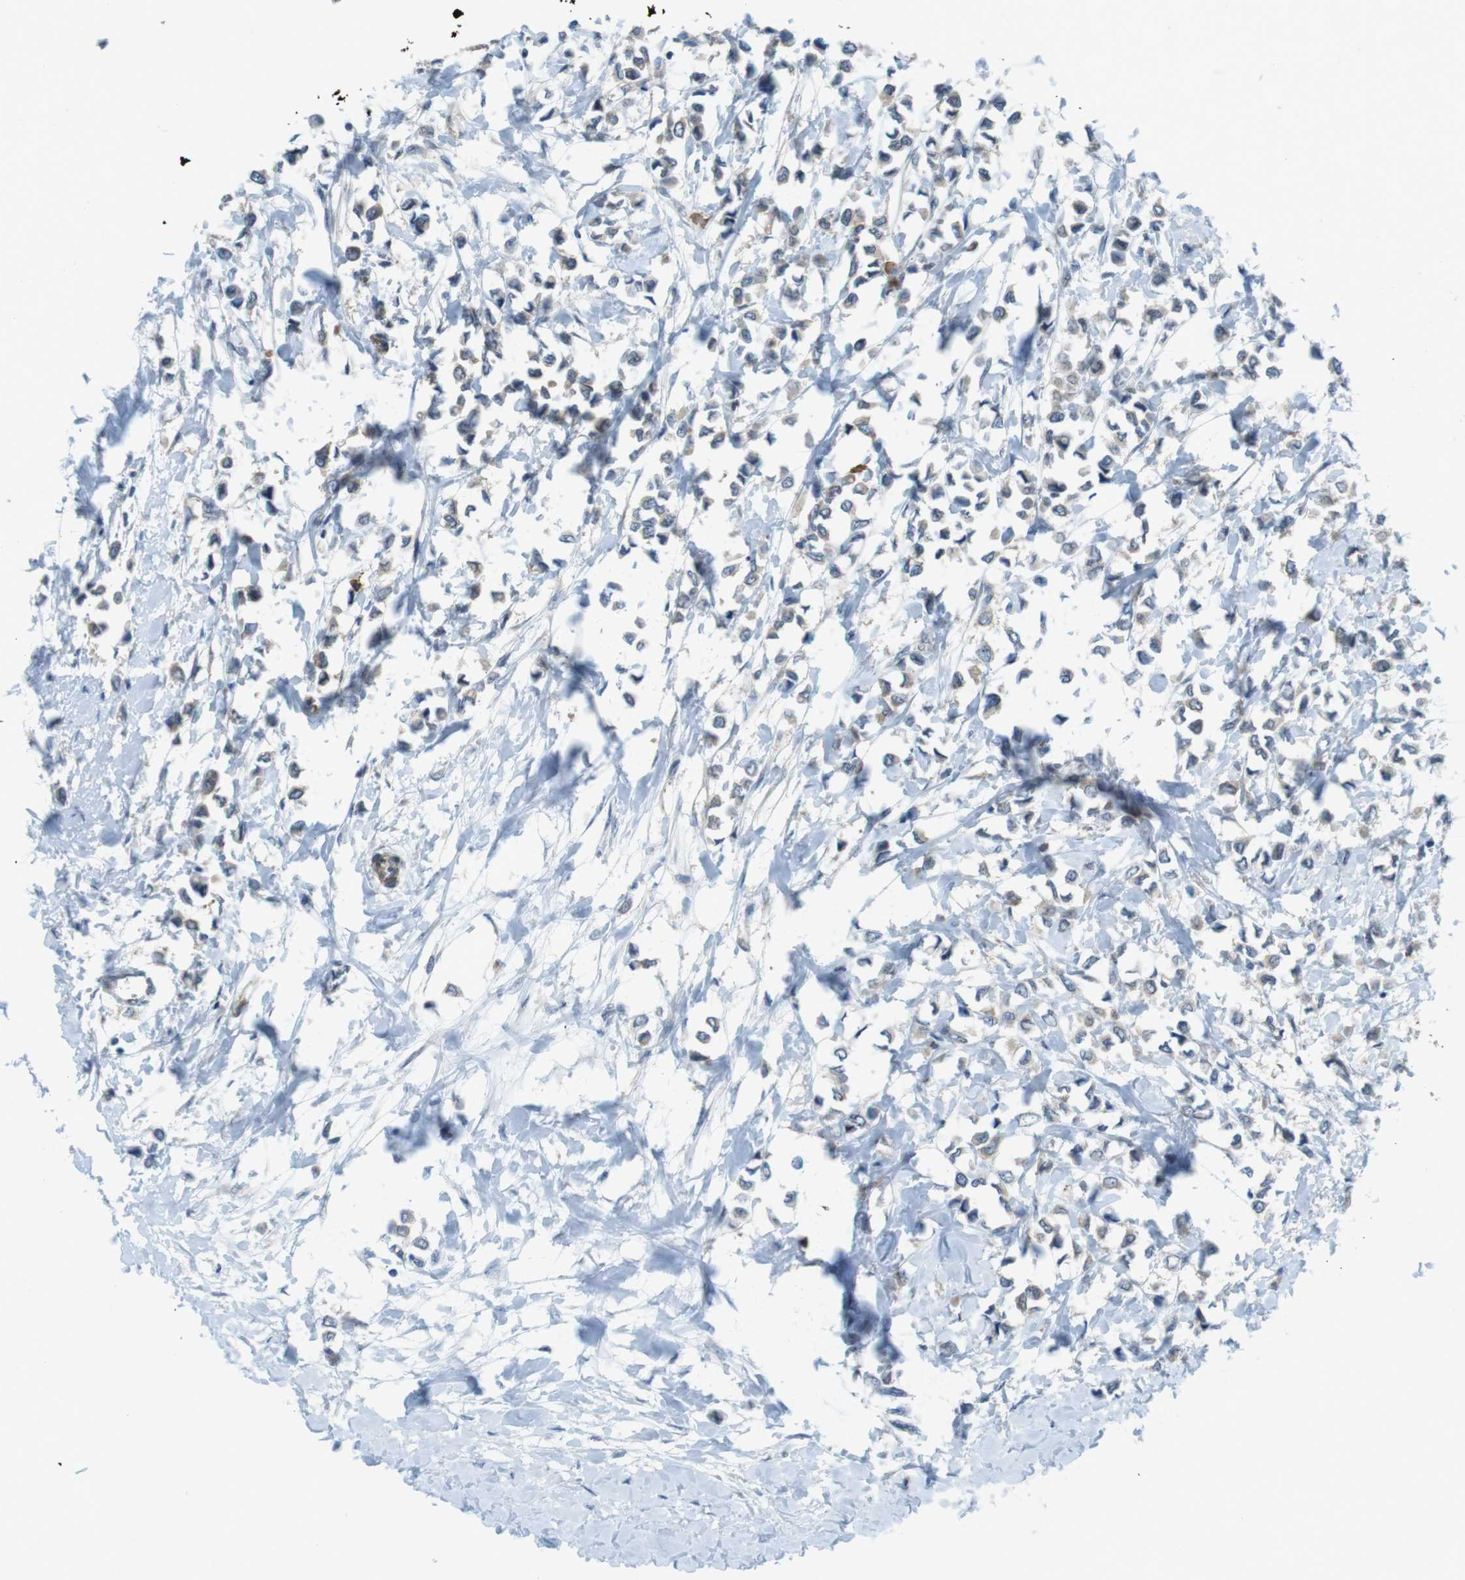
{"staining": {"intensity": "weak", "quantity": "25%-75%", "location": "cytoplasmic/membranous"}, "tissue": "breast cancer", "cell_type": "Tumor cells", "image_type": "cancer", "snomed": [{"axis": "morphology", "description": "Lobular carcinoma"}, {"axis": "topography", "description": "Breast"}], "caption": "An immunohistochemistry histopathology image of tumor tissue is shown. Protein staining in brown labels weak cytoplasmic/membranous positivity in breast lobular carcinoma within tumor cells.", "gene": "SUGT1", "patient": {"sex": "female", "age": 51}}